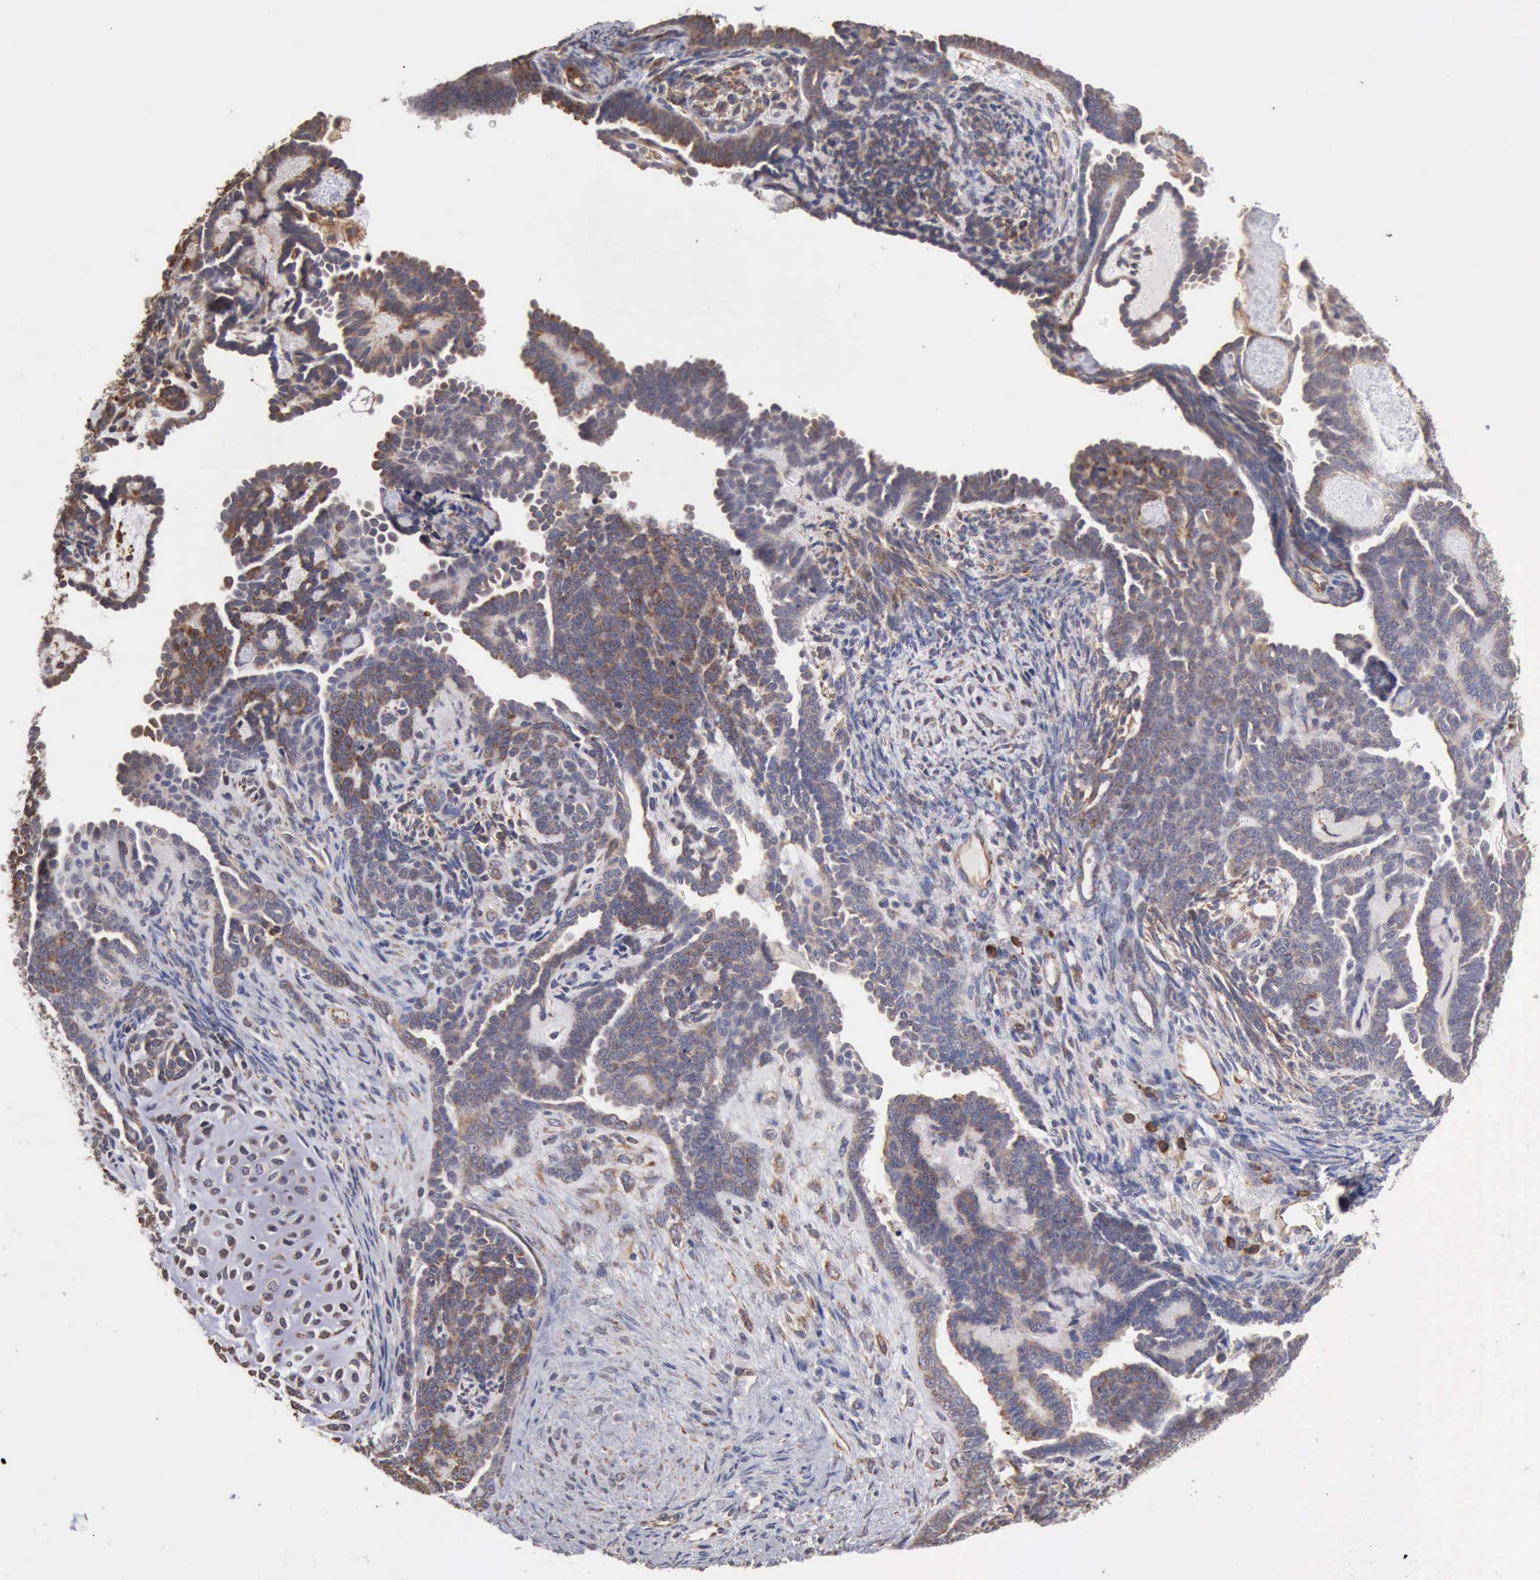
{"staining": {"intensity": "moderate", "quantity": "25%-75%", "location": "cytoplasmic/membranous"}, "tissue": "endometrial cancer", "cell_type": "Tumor cells", "image_type": "cancer", "snomed": [{"axis": "morphology", "description": "Neoplasm, malignant, NOS"}, {"axis": "topography", "description": "Endometrium"}], "caption": "The immunohistochemical stain labels moderate cytoplasmic/membranous positivity in tumor cells of endometrial cancer tissue.", "gene": "GPR101", "patient": {"sex": "female", "age": 74}}